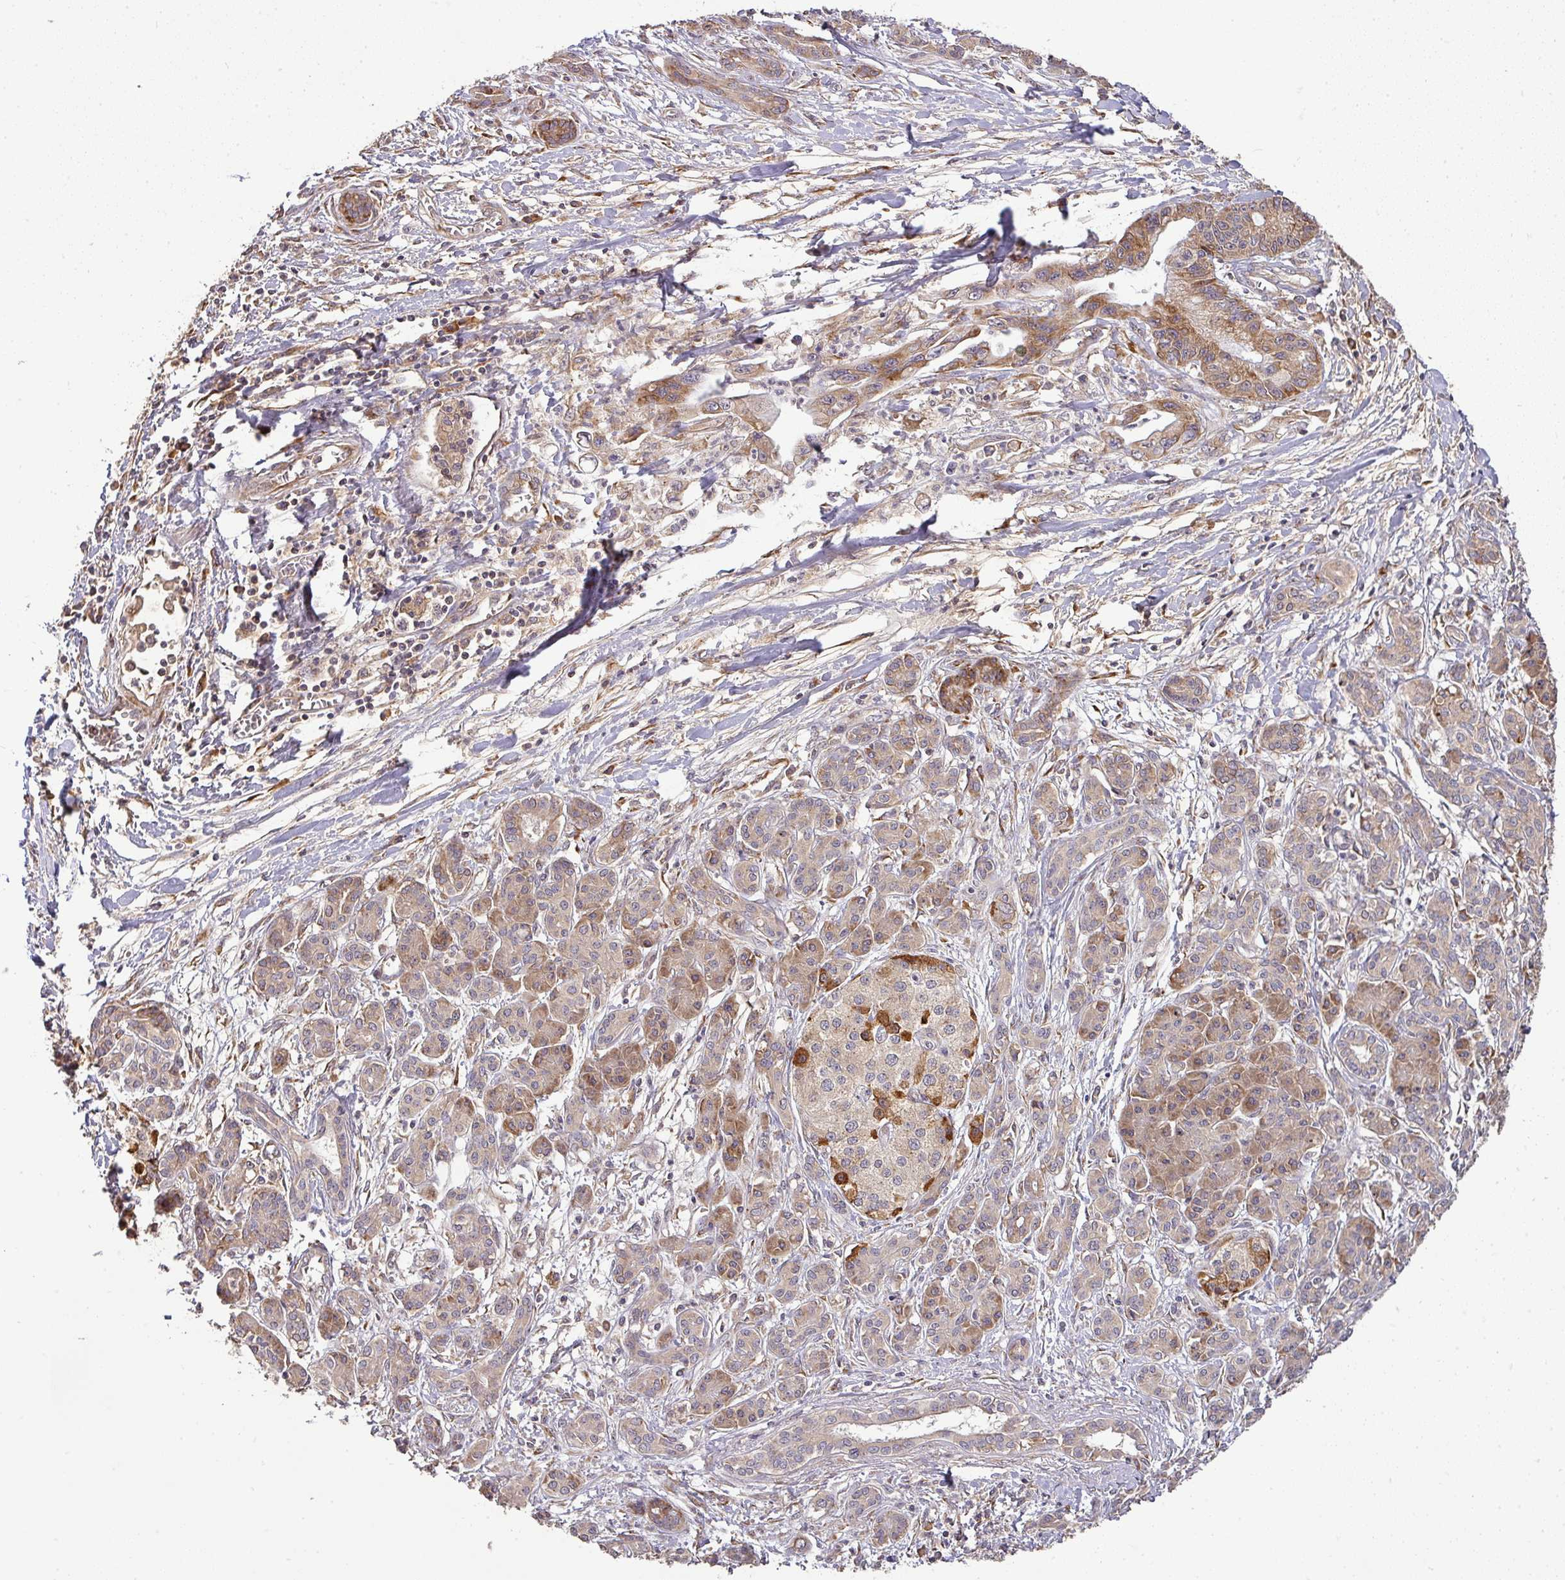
{"staining": {"intensity": "moderate", "quantity": ">75%", "location": "cytoplasmic/membranous"}, "tissue": "pancreatic cancer", "cell_type": "Tumor cells", "image_type": "cancer", "snomed": [{"axis": "morphology", "description": "Adenocarcinoma, NOS"}, {"axis": "topography", "description": "Pancreas"}], "caption": "Pancreatic adenocarcinoma was stained to show a protein in brown. There is medium levels of moderate cytoplasmic/membranous positivity in approximately >75% of tumor cells. The protein of interest is stained brown, and the nuclei are stained in blue (DAB (3,3'-diaminobenzidine) IHC with brightfield microscopy, high magnification).", "gene": "GALP", "patient": {"sex": "male", "age": 61}}